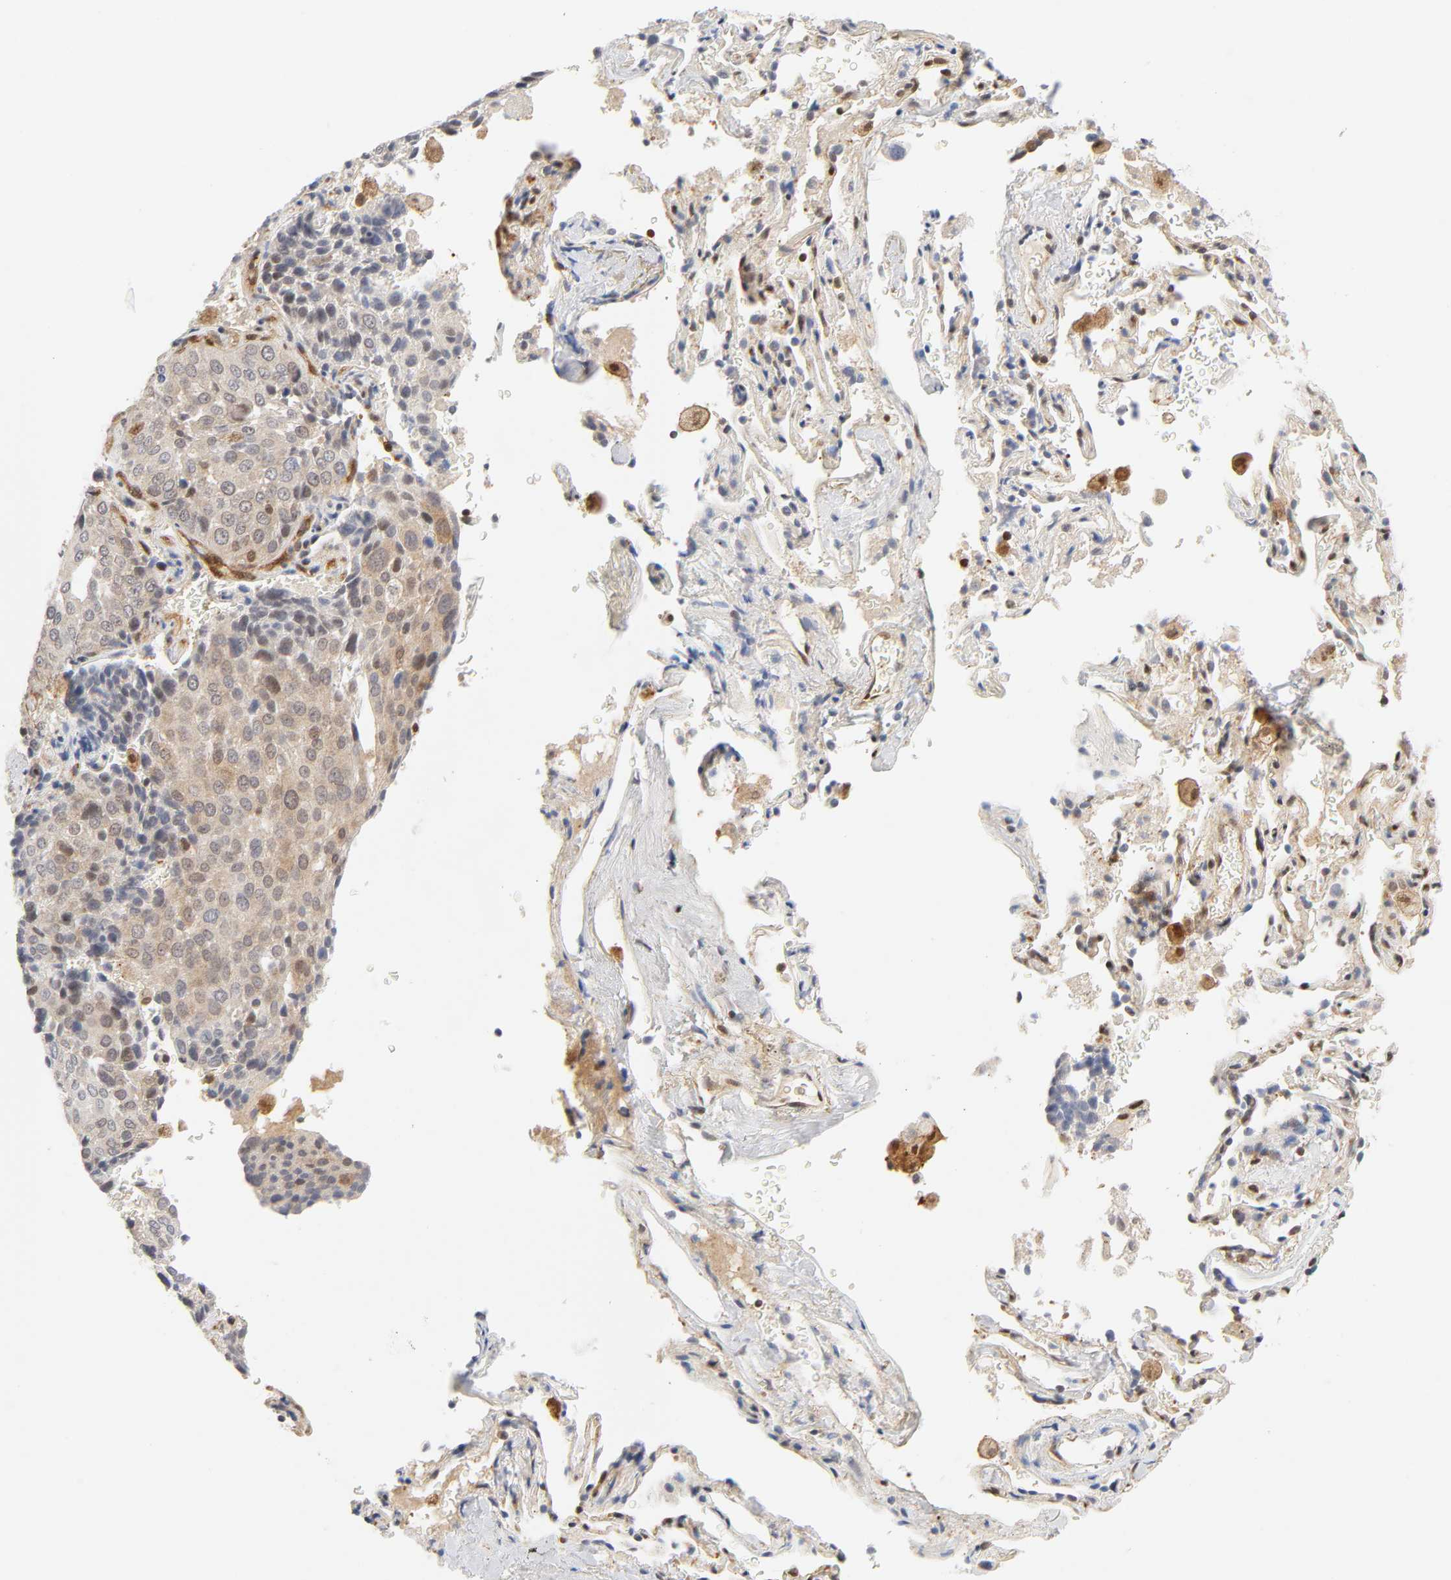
{"staining": {"intensity": "weak", "quantity": ">75%", "location": "cytoplasmic/membranous,nuclear"}, "tissue": "lung cancer", "cell_type": "Tumor cells", "image_type": "cancer", "snomed": [{"axis": "morphology", "description": "Squamous cell carcinoma, NOS"}, {"axis": "topography", "description": "Lung"}], "caption": "Lung cancer (squamous cell carcinoma) was stained to show a protein in brown. There is low levels of weak cytoplasmic/membranous and nuclear staining in about >75% of tumor cells. (DAB (3,3'-diaminobenzidine) IHC, brown staining for protein, blue staining for nuclei).", "gene": "CDC37", "patient": {"sex": "male", "age": 54}}